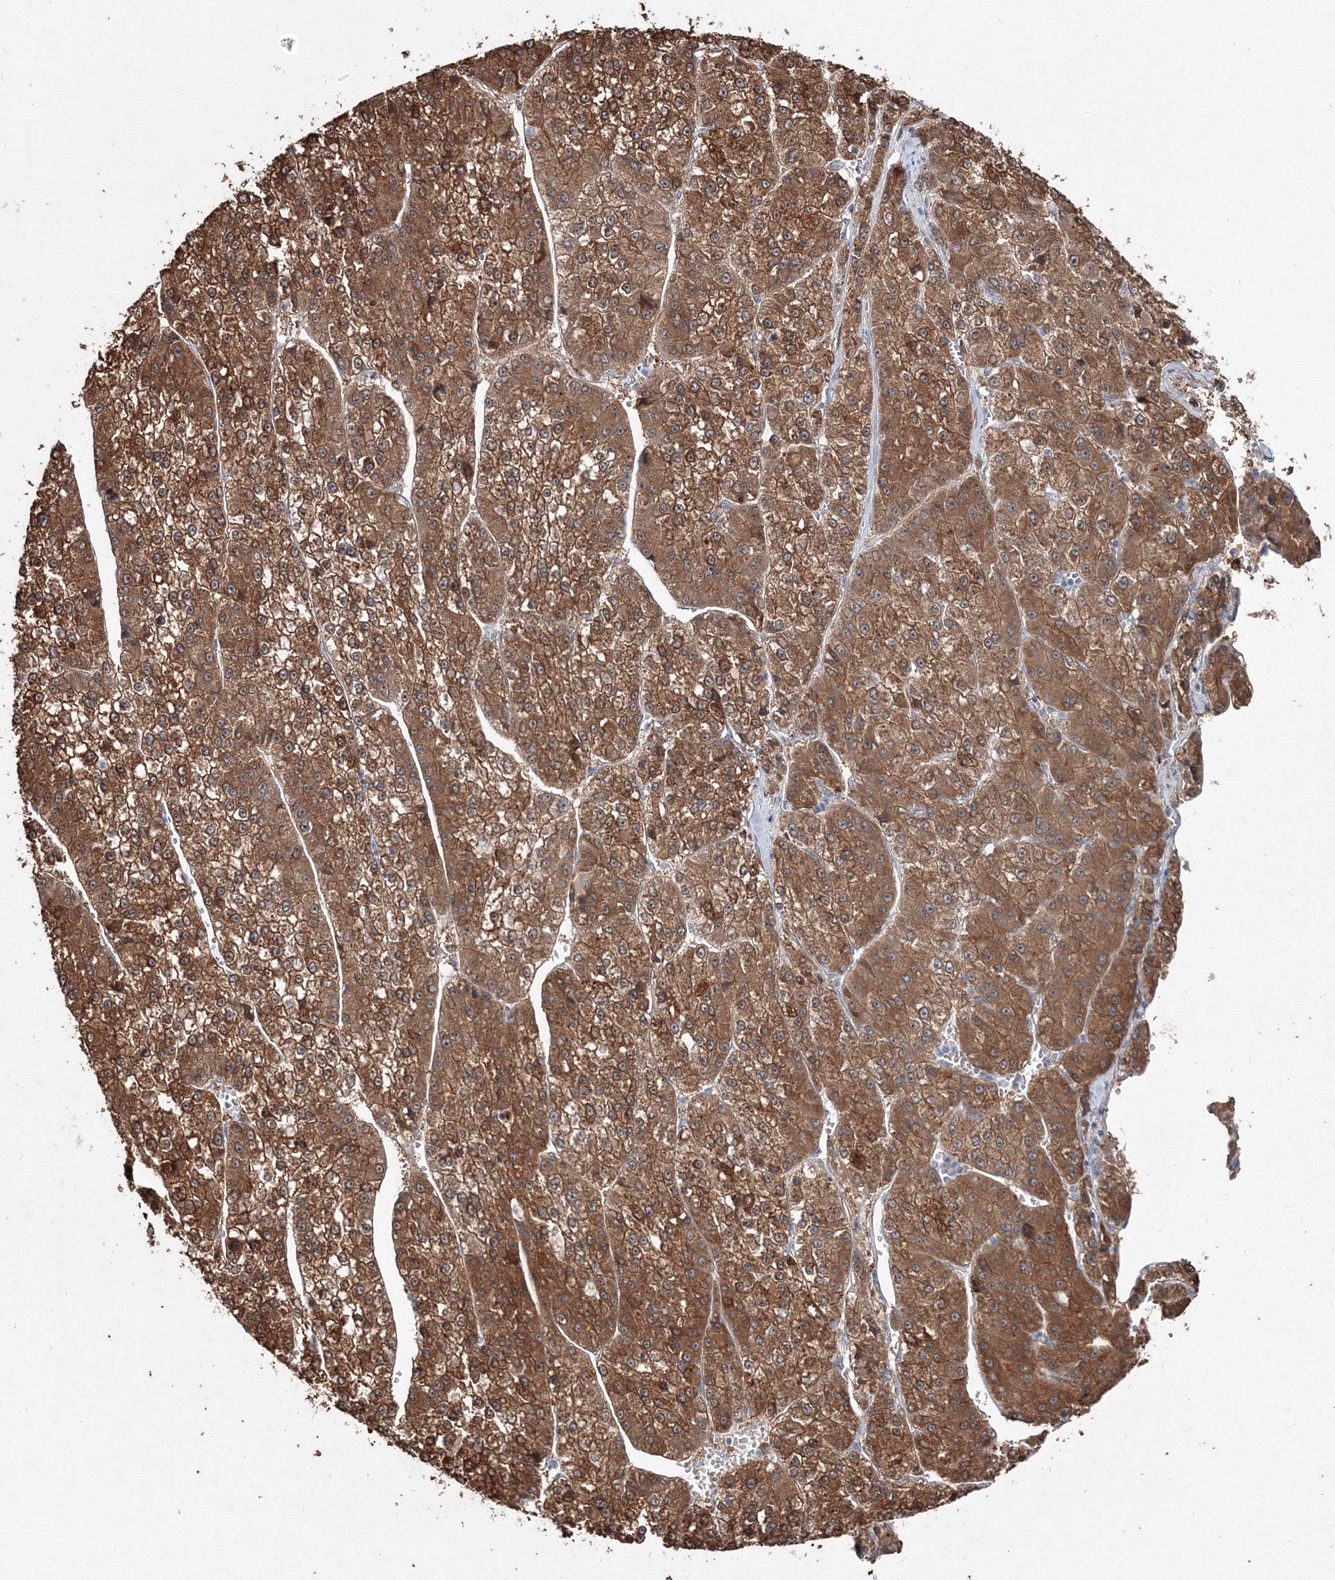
{"staining": {"intensity": "moderate", "quantity": ">75%", "location": "cytoplasmic/membranous"}, "tissue": "liver cancer", "cell_type": "Tumor cells", "image_type": "cancer", "snomed": [{"axis": "morphology", "description": "Carcinoma, Hepatocellular, NOS"}, {"axis": "topography", "description": "Liver"}], "caption": "About >75% of tumor cells in human liver cancer (hepatocellular carcinoma) show moderate cytoplasmic/membranous protein positivity as visualized by brown immunohistochemical staining.", "gene": "MKRN2", "patient": {"sex": "female", "age": 73}}